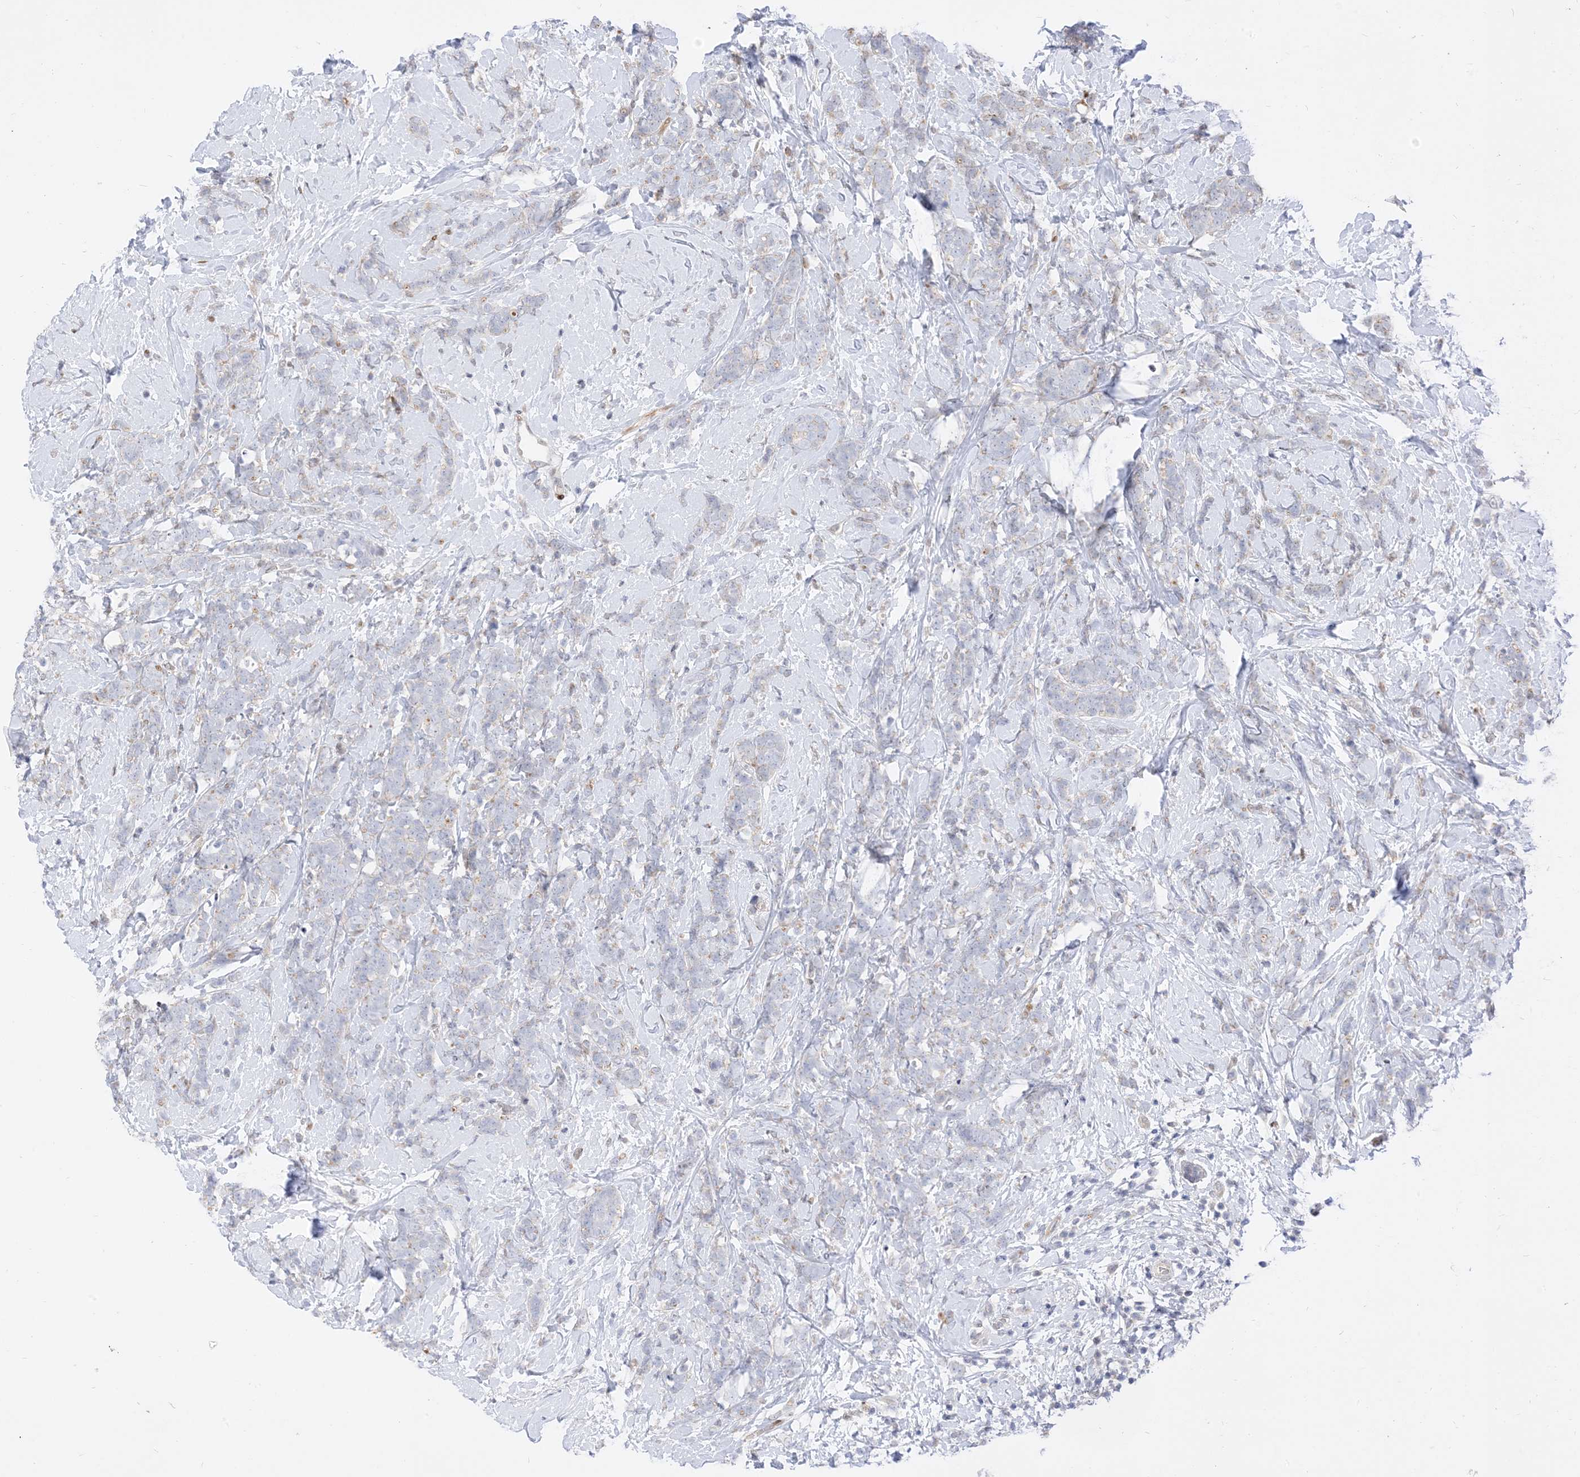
{"staining": {"intensity": "negative", "quantity": "none", "location": "none"}, "tissue": "breast cancer", "cell_type": "Tumor cells", "image_type": "cancer", "snomed": [{"axis": "morphology", "description": "Lobular carcinoma"}, {"axis": "topography", "description": "Breast"}], "caption": "Immunohistochemical staining of human lobular carcinoma (breast) reveals no significant staining in tumor cells. Nuclei are stained in blue.", "gene": "TYSND1", "patient": {"sex": "female", "age": 58}}